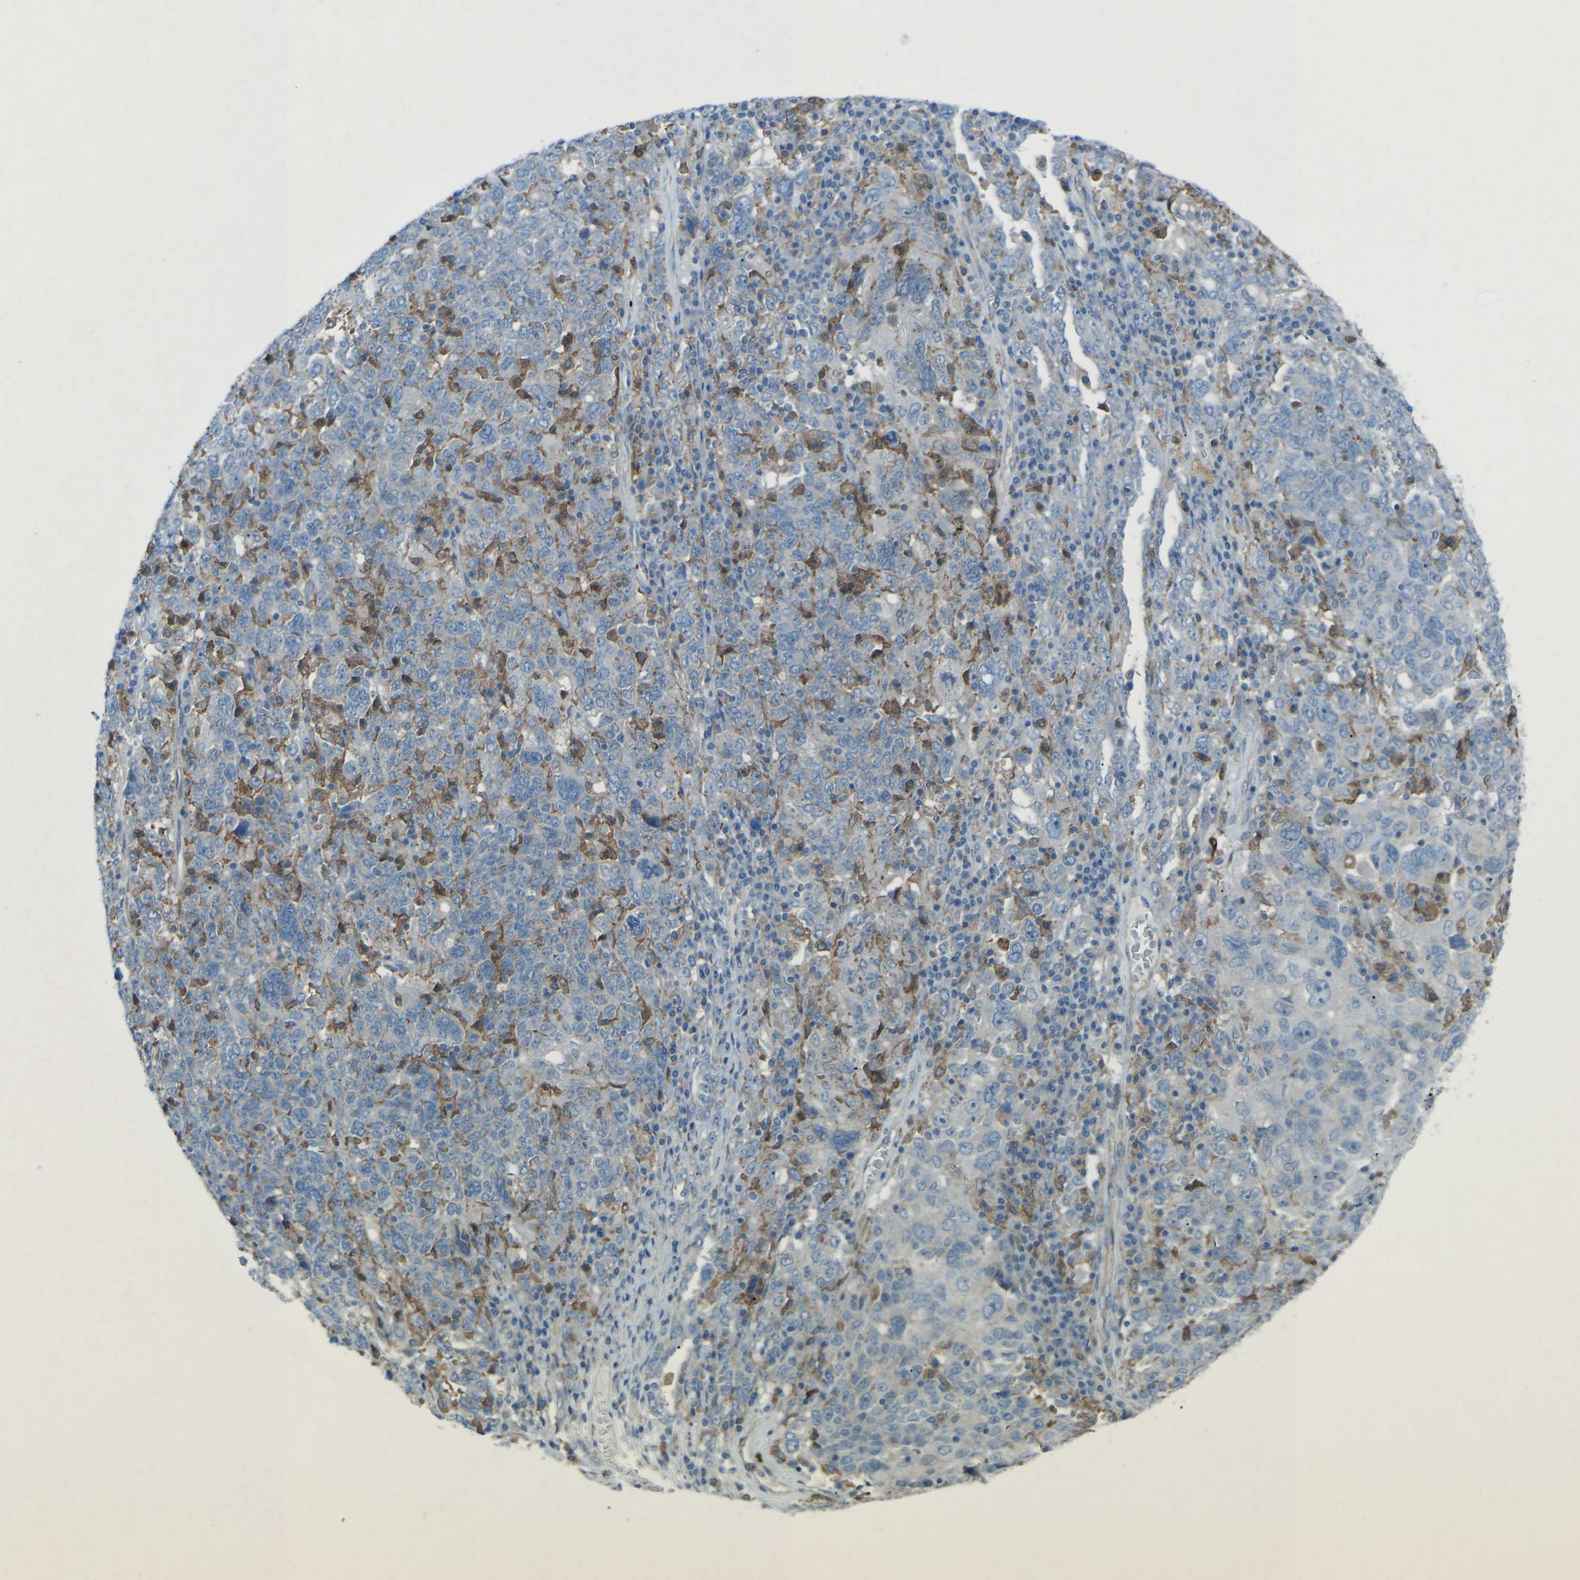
{"staining": {"intensity": "negative", "quantity": "none", "location": "none"}, "tissue": "ovarian cancer", "cell_type": "Tumor cells", "image_type": "cancer", "snomed": [{"axis": "morphology", "description": "Carcinoma, endometroid"}, {"axis": "topography", "description": "Ovary"}], "caption": "IHC photomicrograph of ovarian endometroid carcinoma stained for a protein (brown), which demonstrates no expression in tumor cells.", "gene": "STK11", "patient": {"sex": "female", "age": 62}}